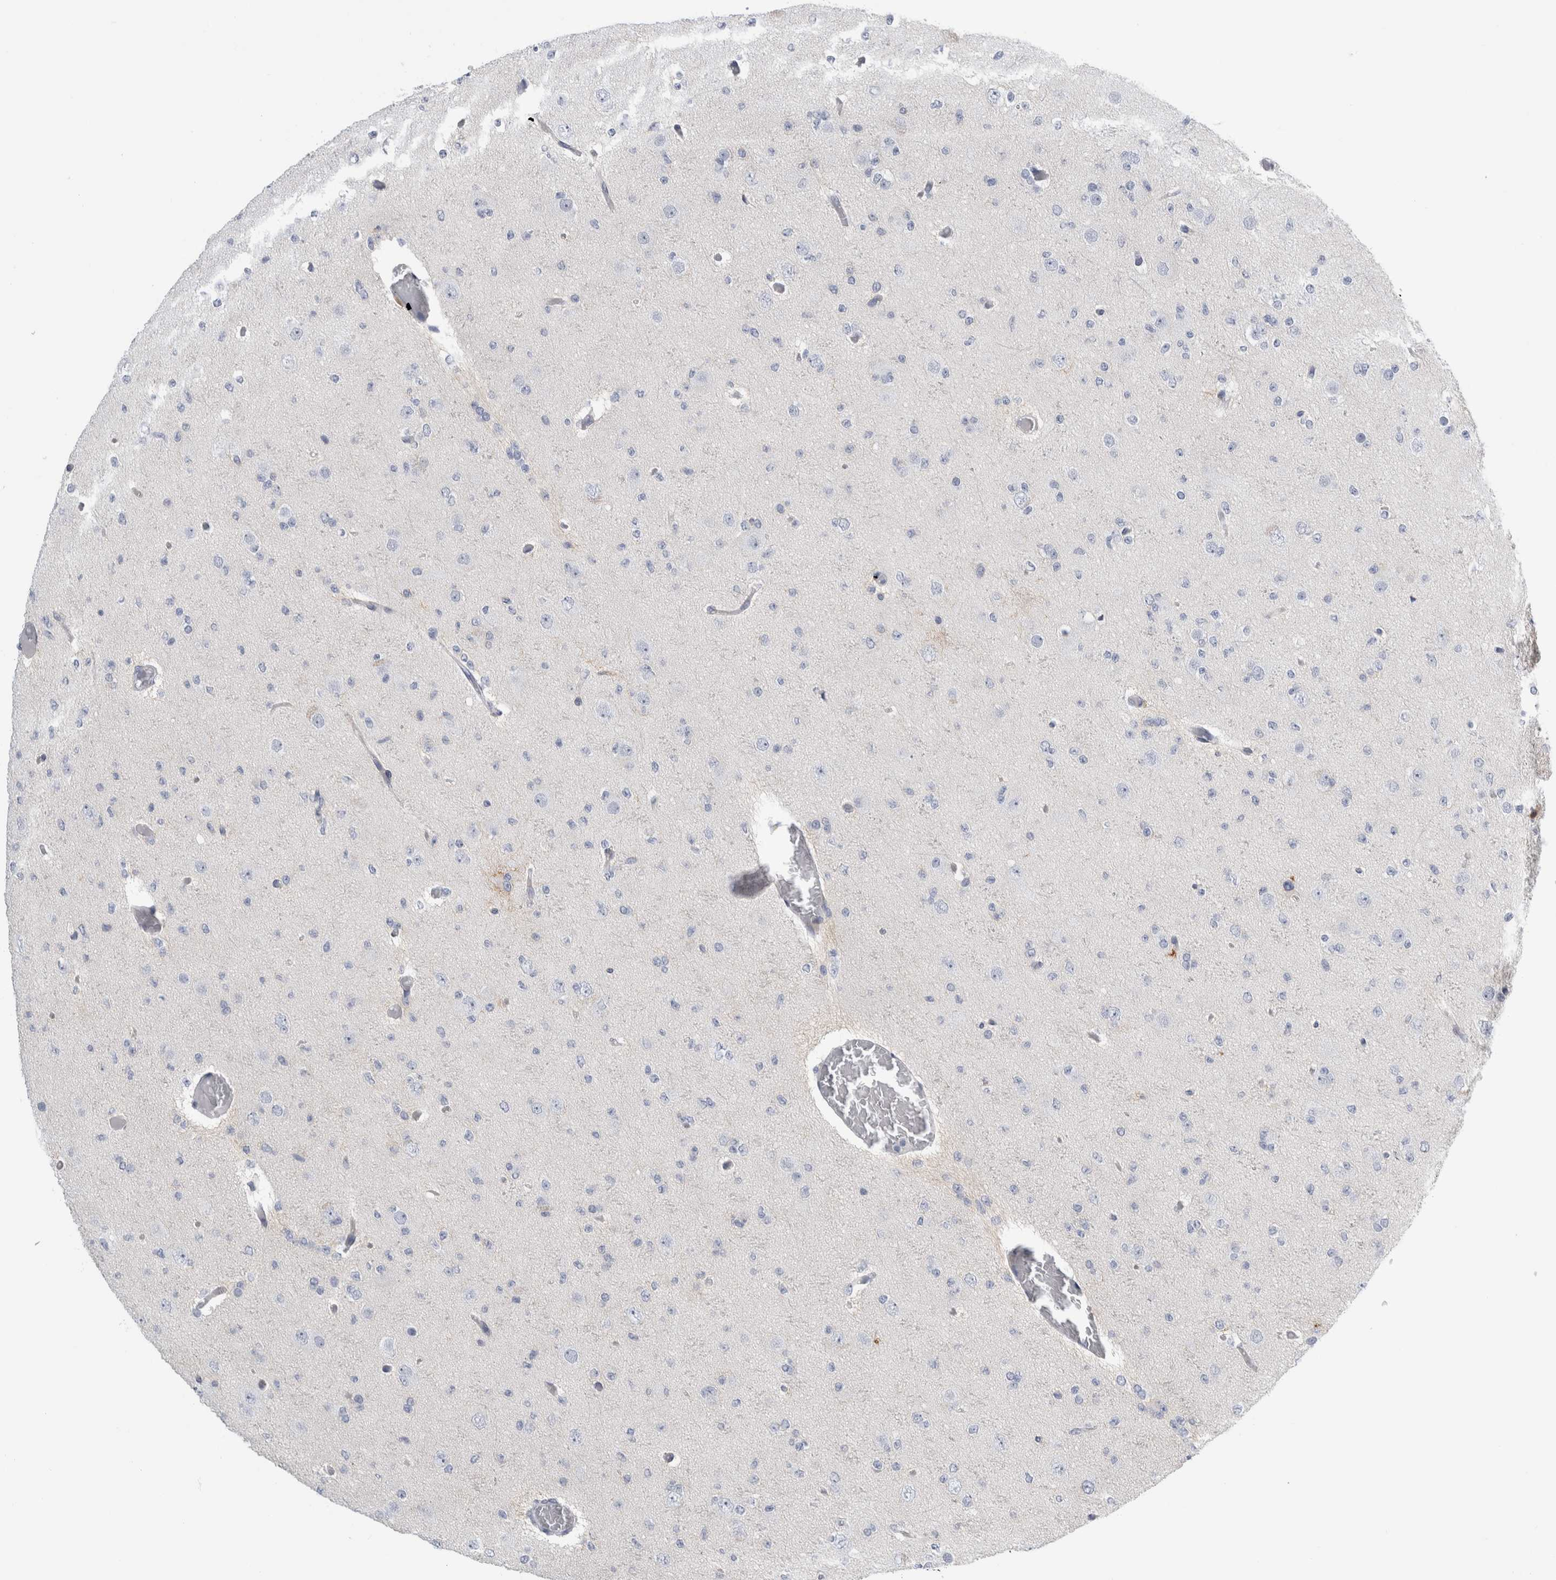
{"staining": {"intensity": "negative", "quantity": "none", "location": "none"}, "tissue": "glioma", "cell_type": "Tumor cells", "image_type": "cancer", "snomed": [{"axis": "morphology", "description": "Glioma, malignant, Low grade"}, {"axis": "topography", "description": "Brain"}], "caption": "The immunohistochemistry micrograph has no significant expression in tumor cells of low-grade glioma (malignant) tissue. (Immunohistochemistry (ihc), brightfield microscopy, high magnification).", "gene": "ANKFY1", "patient": {"sex": "female", "age": 22}}